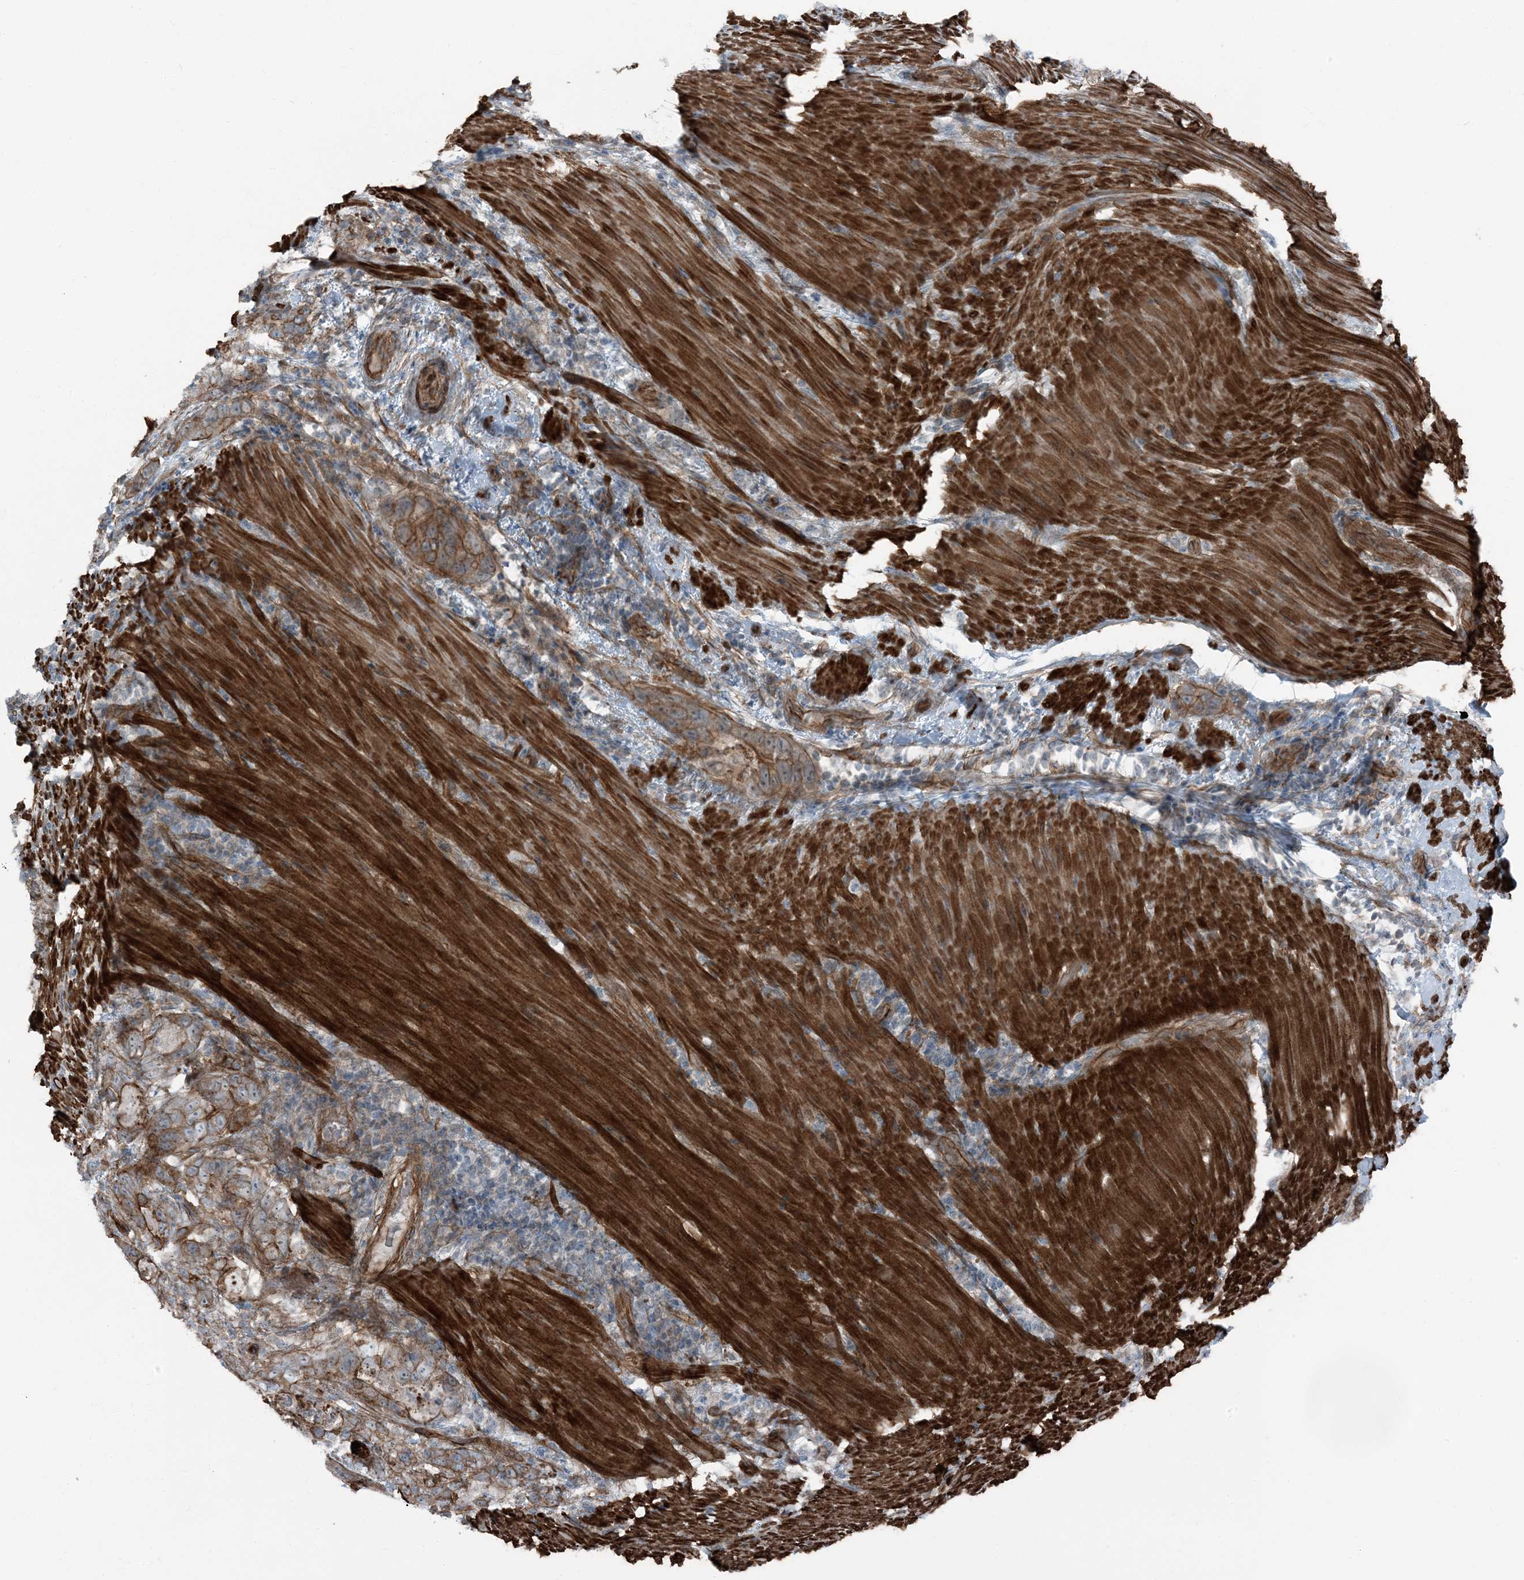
{"staining": {"intensity": "strong", "quantity": ">75%", "location": "cytoplasmic/membranous"}, "tissue": "stomach cancer", "cell_type": "Tumor cells", "image_type": "cancer", "snomed": [{"axis": "morphology", "description": "Normal tissue, NOS"}, {"axis": "morphology", "description": "Adenocarcinoma, NOS"}, {"axis": "topography", "description": "Stomach"}], "caption": "An immunohistochemistry micrograph of neoplastic tissue is shown. Protein staining in brown labels strong cytoplasmic/membranous positivity in adenocarcinoma (stomach) within tumor cells.", "gene": "ZFP90", "patient": {"sex": "female", "age": 89}}